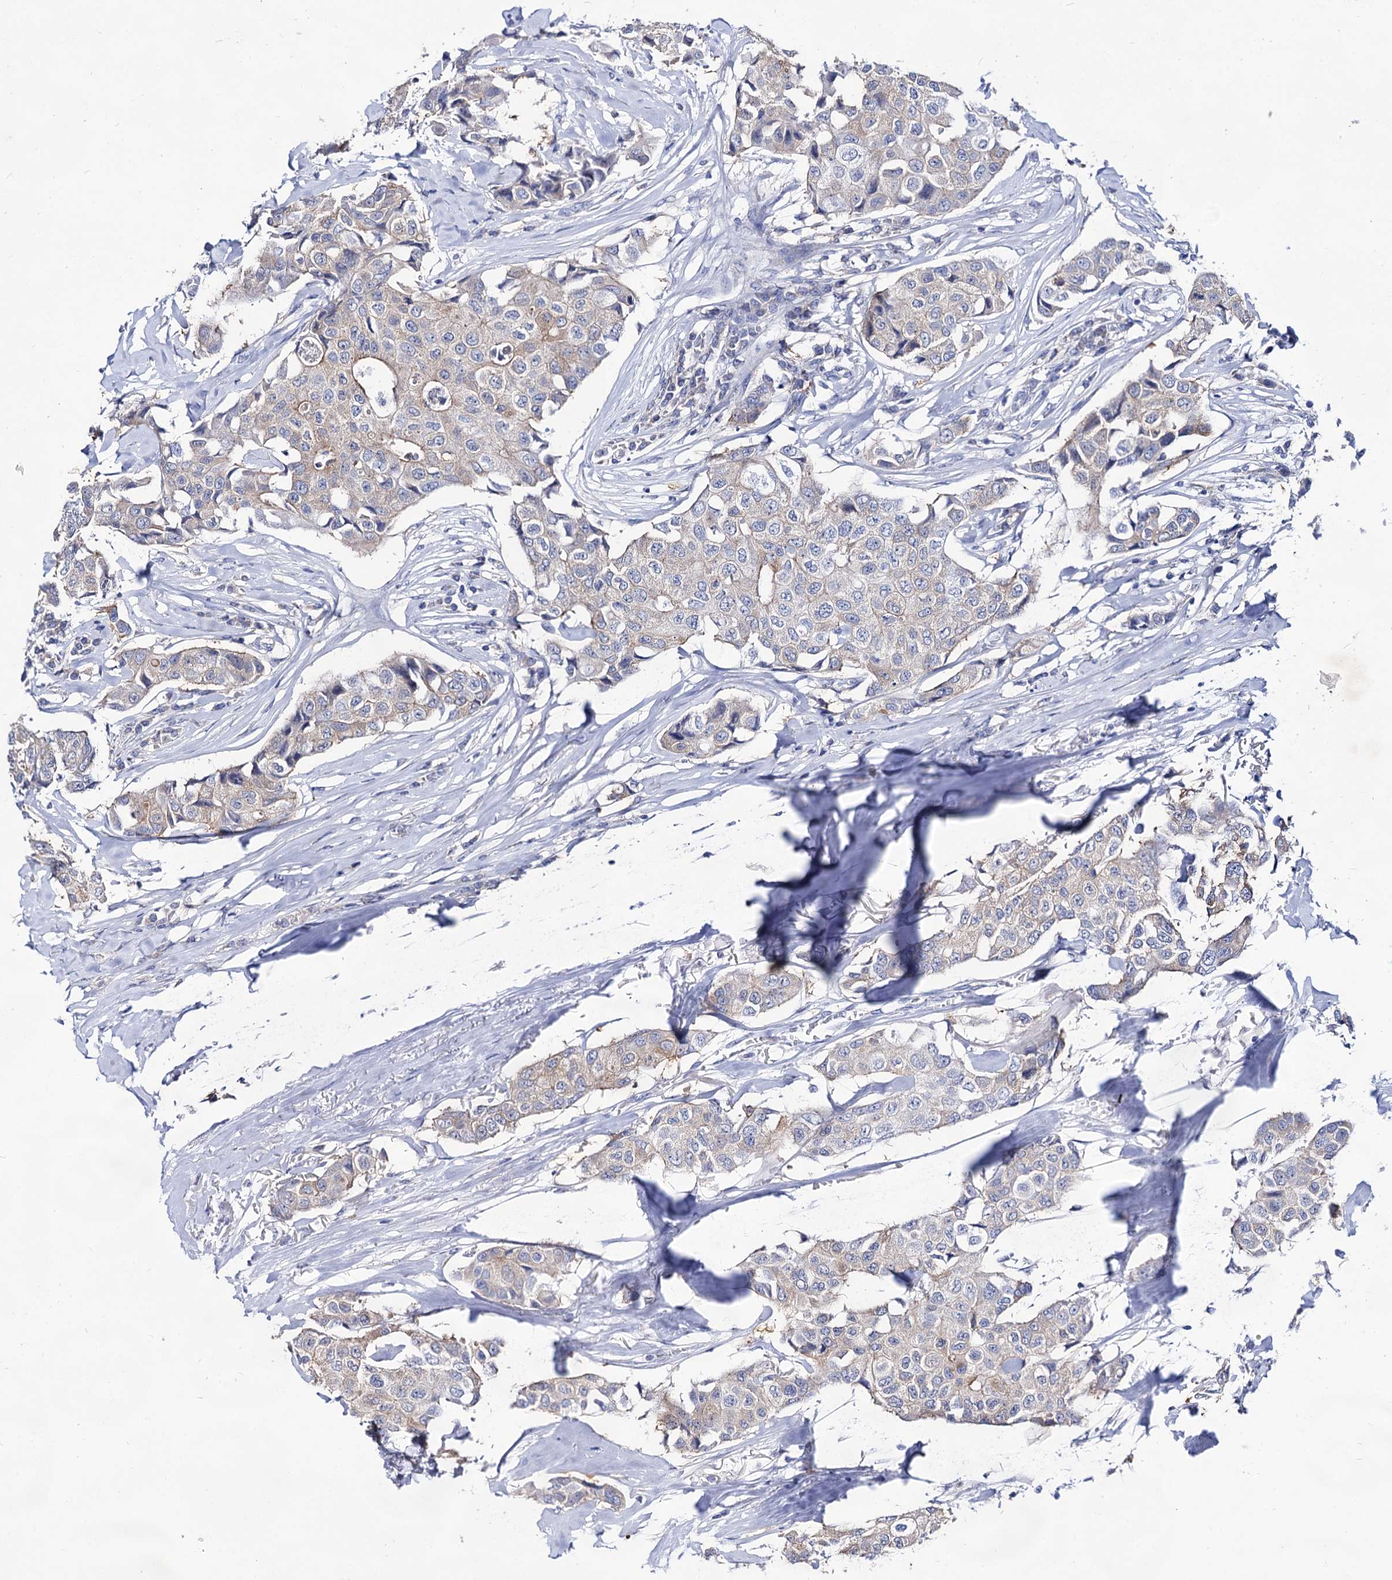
{"staining": {"intensity": "weak", "quantity": "<25%", "location": "cytoplasmic/membranous"}, "tissue": "breast cancer", "cell_type": "Tumor cells", "image_type": "cancer", "snomed": [{"axis": "morphology", "description": "Duct carcinoma"}, {"axis": "topography", "description": "Breast"}], "caption": "A histopathology image of human breast cancer is negative for staining in tumor cells.", "gene": "ARFIP2", "patient": {"sex": "female", "age": 80}}